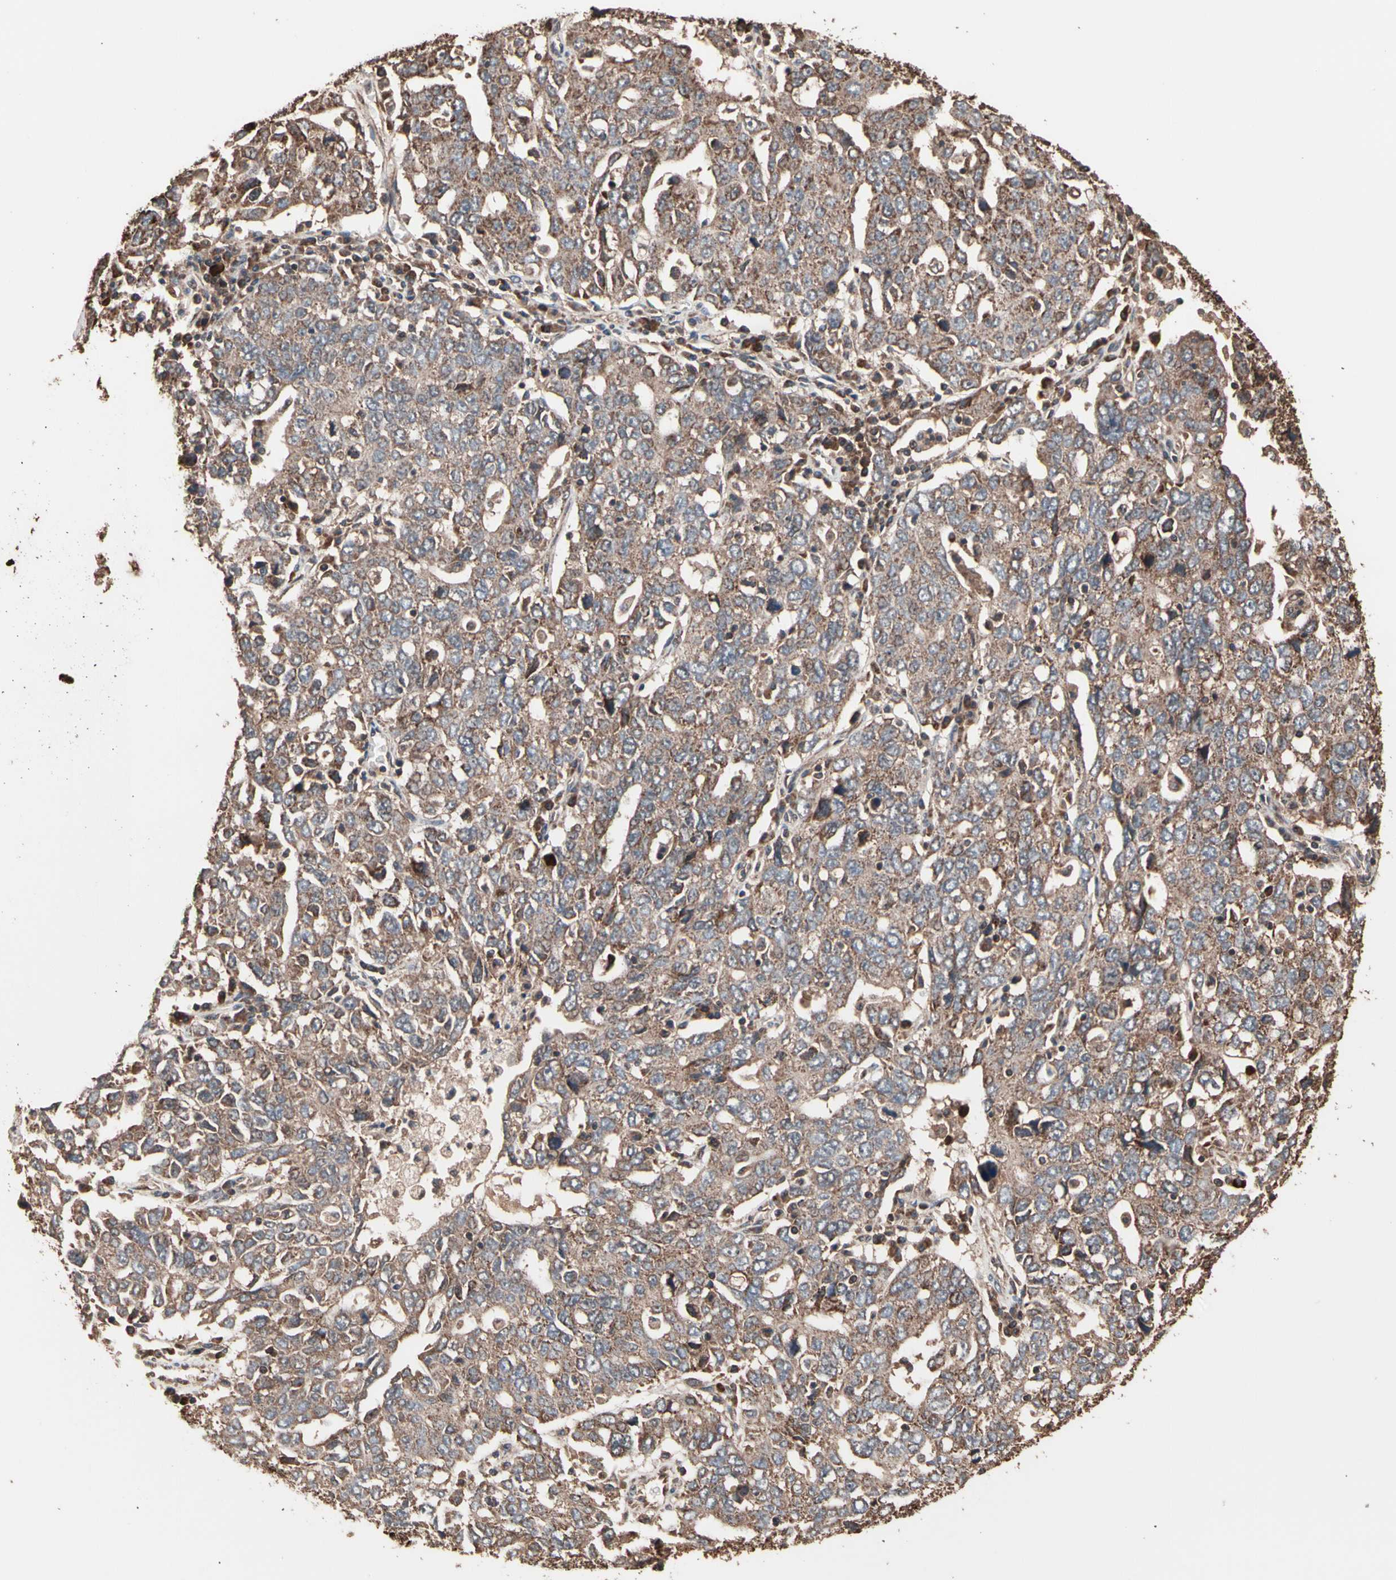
{"staining": {"intensity": "moderate", "quantity": ">75%", "location": "cytoplasmic/membranous"}, "tissue": "ovarian cancer", "cell_type": "Tumor cells", "image_type": "cancer", "snomed": [{"axis": "morphology", "description": "Carcinoma, endometroid"}, {"axis": "topography", "description": "Ovary"}], "caption": "Tumor cells reveal medium levels of moderate cytoplasmic/membranous expression in approximately >75% of cells in endometroid carcinoma (ovarian).", "gene": "MRPL2", "patient": {"sex": "female", "age": 62}}